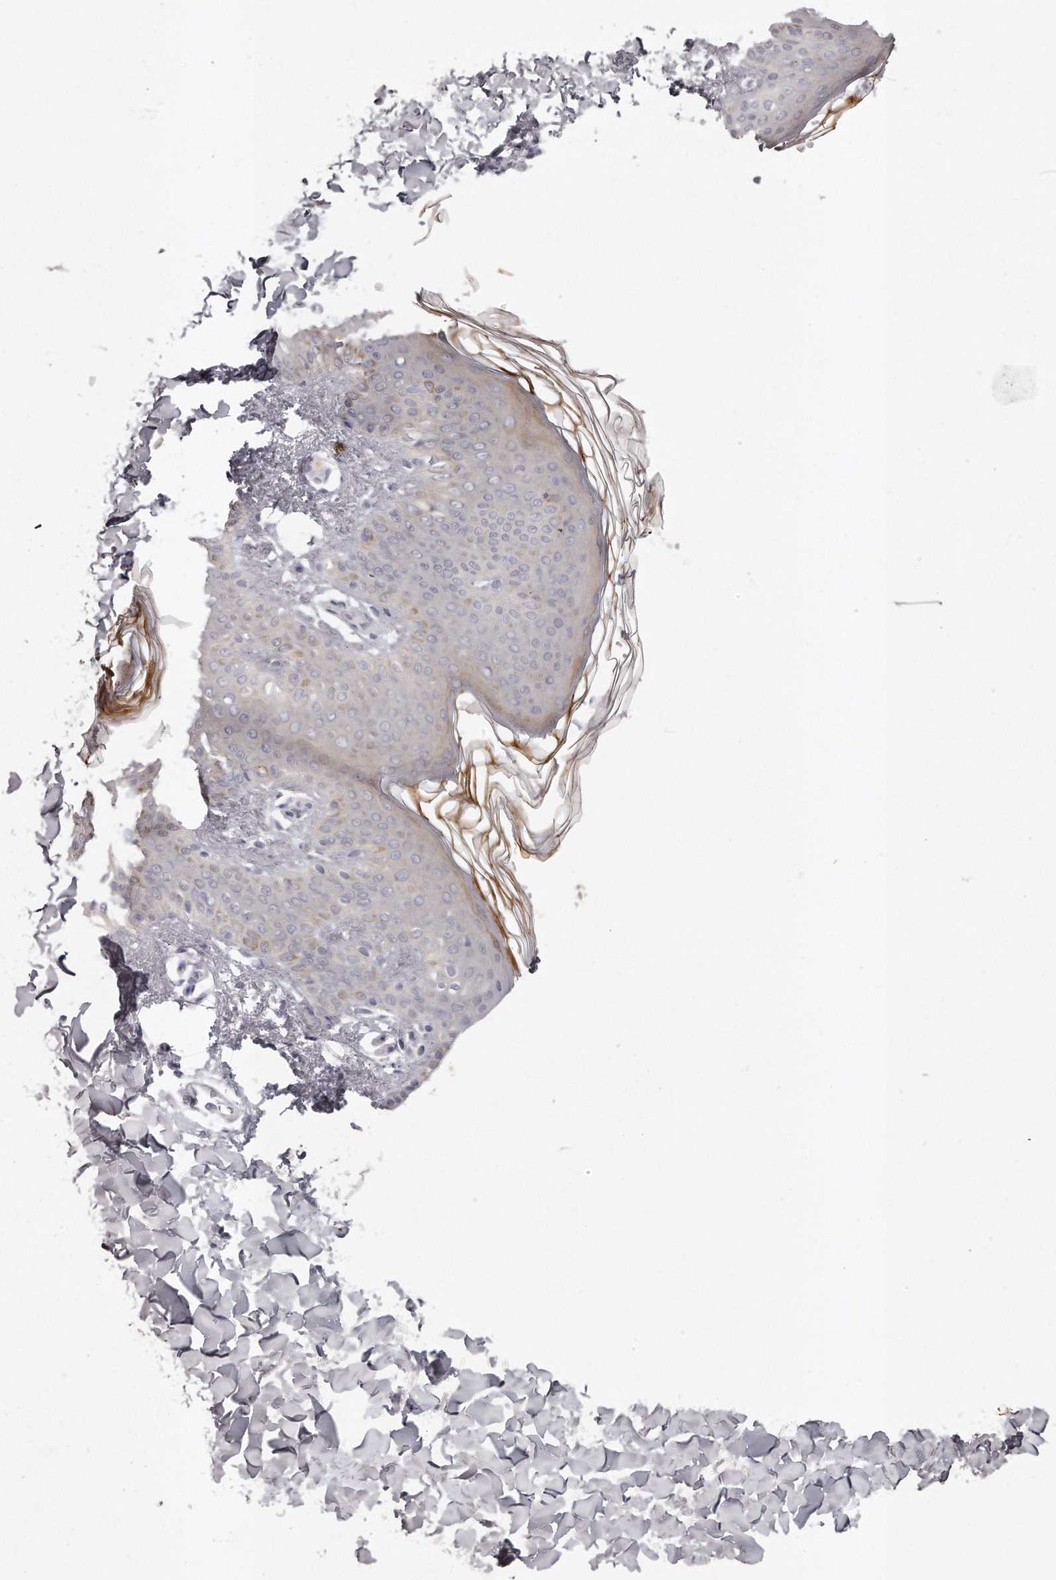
{"staining": {"intensity": "negative", "quantity": "none", "location": "none"}, "tissue": "skin", "cell_type": "Fibroblasts", "image_type": "normal", "snomed": [{"axis": "morphology", "description": "Normal tissue, NOS"}, {"axis": "morphology", "description": "Neoplasm, benign, NOS"}, {"axis": "topography", "description": "Skin"}, {"axis": "topography", "description": "Soft tissue"}], "caption": "Immunohistochemical staining of normal skin exhibits no significant staining in fibroblasts. (DAB immunohistochemistry (IHC) with hematoxylin counter stain).", "gene": "GGCT", "patient": {"sex": "male", "age": 26}}